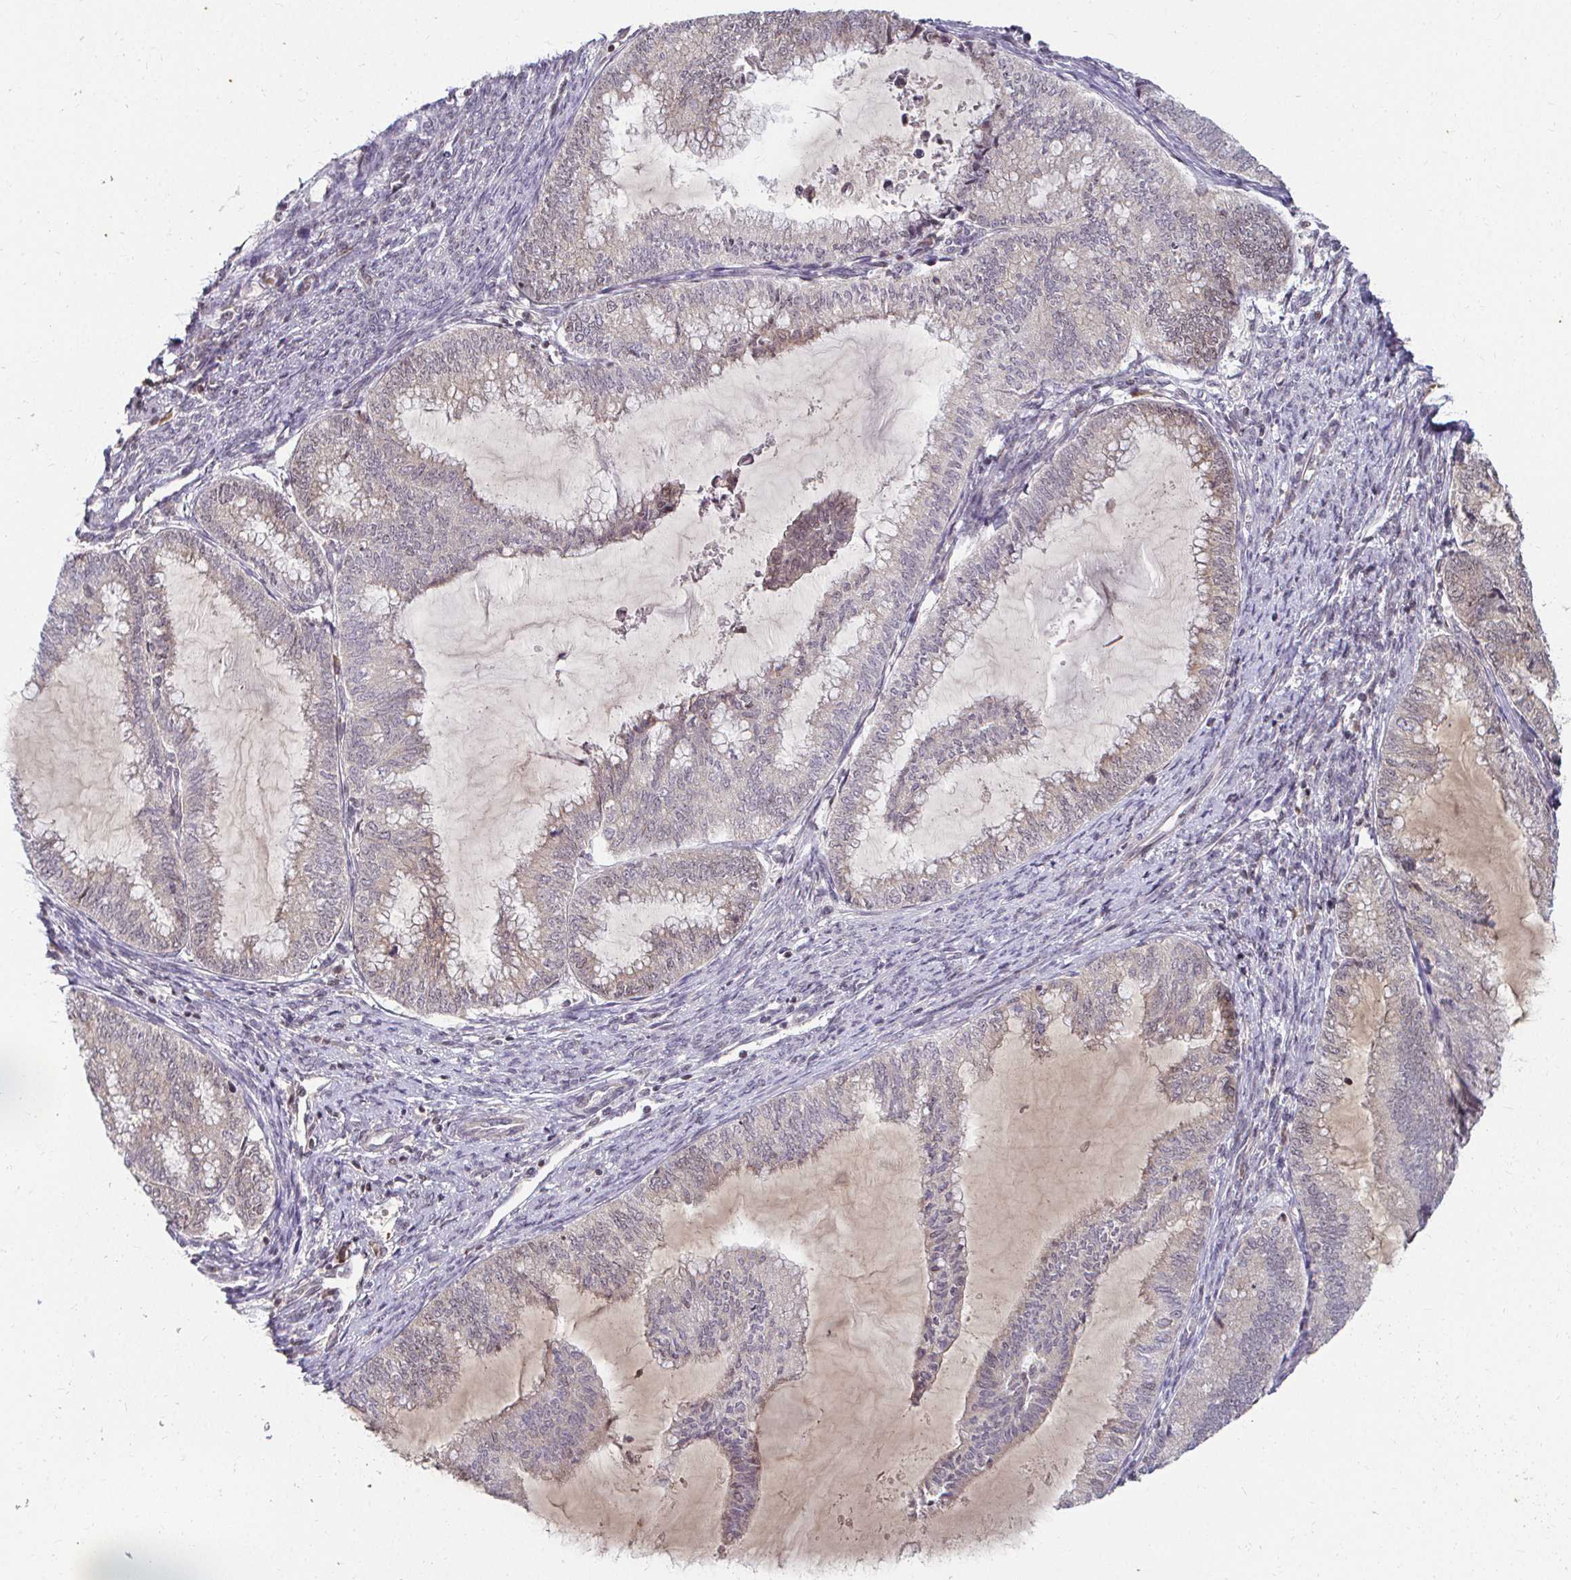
{"staining": {"intensity": "weak", "quantity": "<25%", "location": "cytoplasmic/membranous"}, "tissue": "endometrial cancer", "cell_type": "Tumor cells", "image_type": "cancer", "snomed": [{"axis": "morphology", "description": "Adenocarcinoma, NOS"}, {"axis": "topography", "description": "Endometrium"}], "caption": "IHC of human adenocarcinoma (endometrial) shows no positivity in tumor cells.", "gene": "ANK3", "patient": {"sex": "female", "age": 79}}